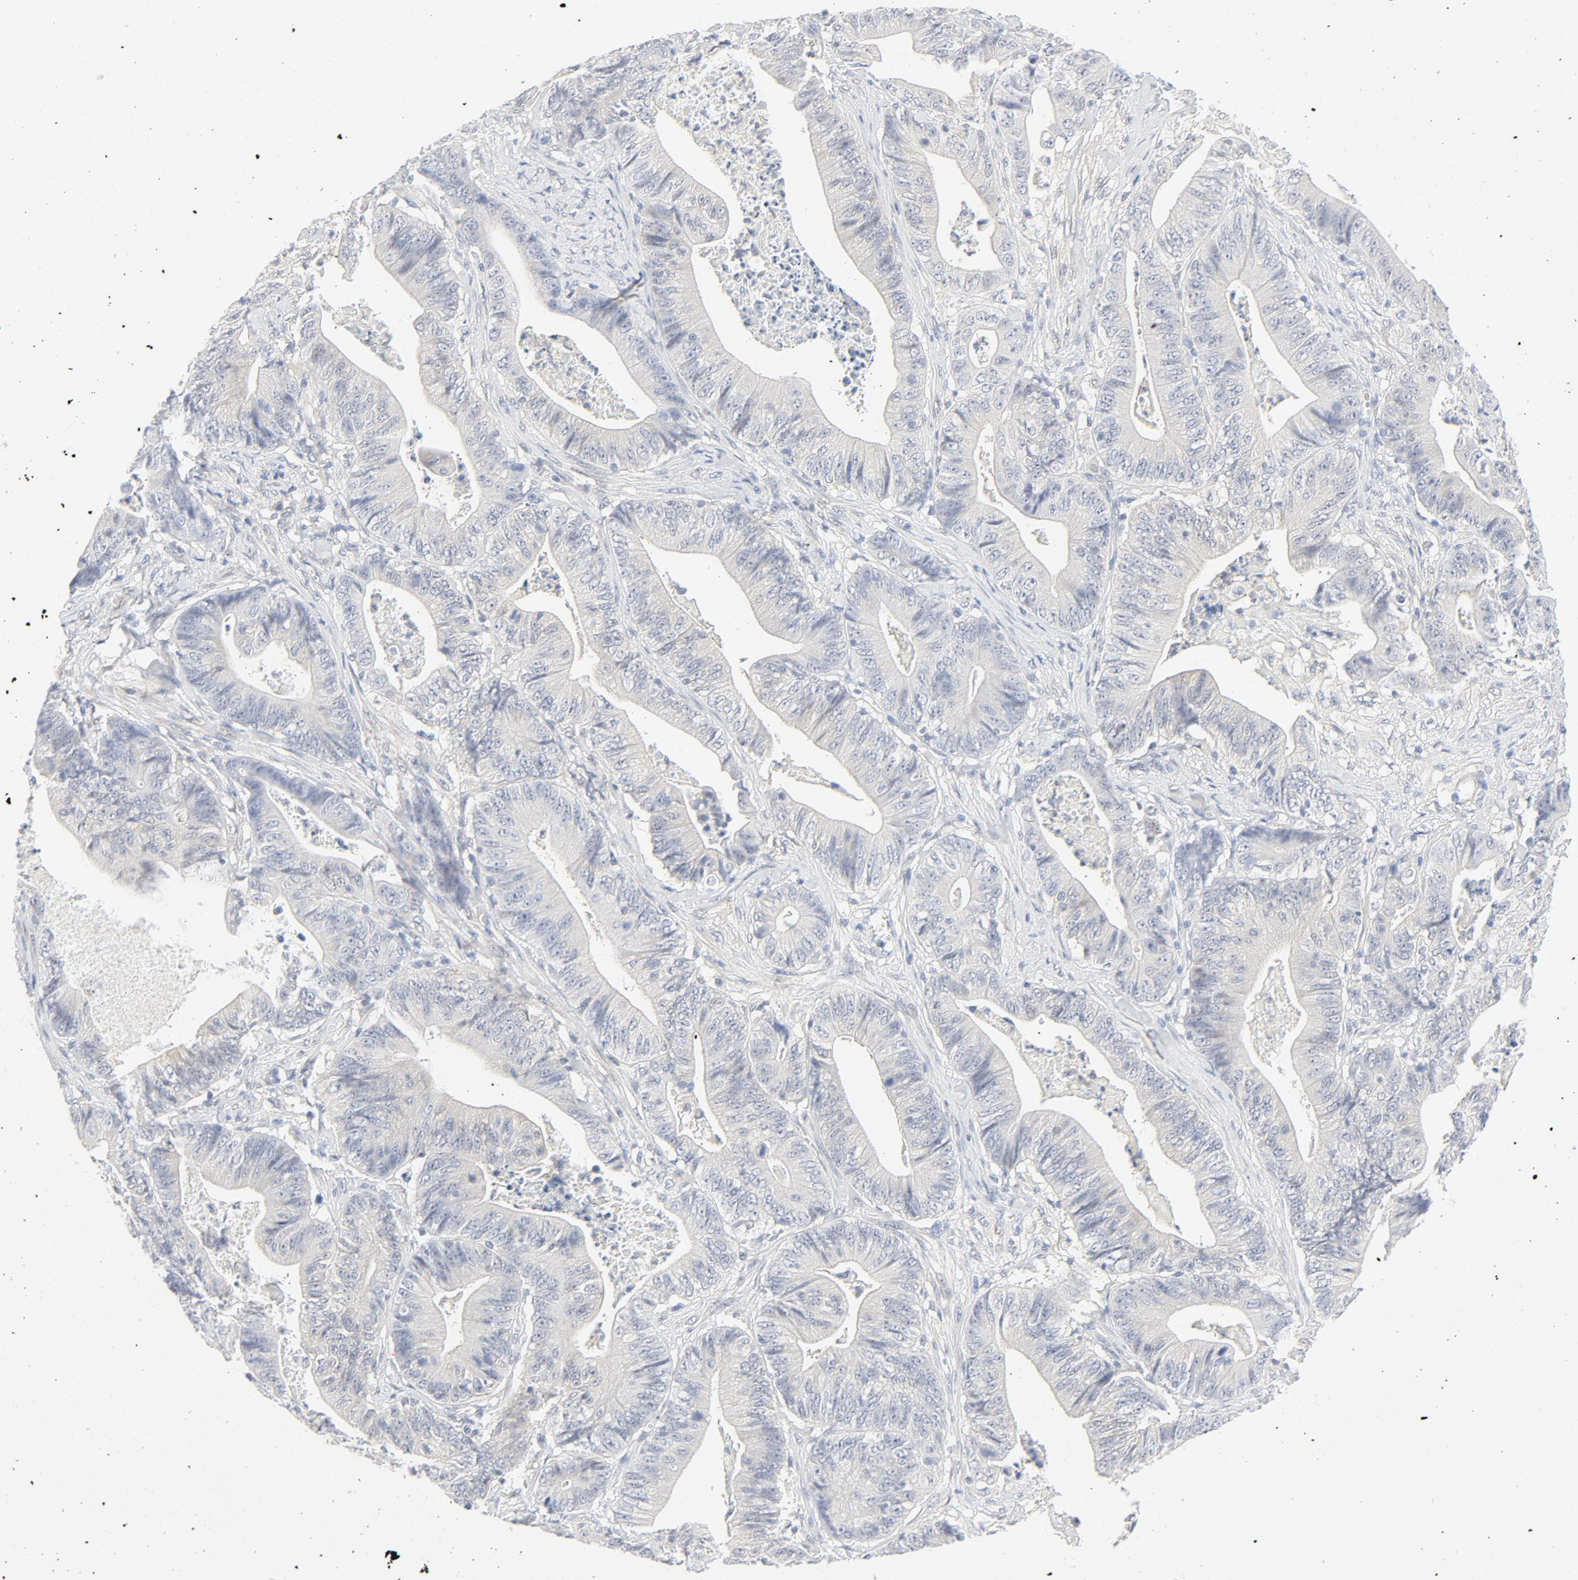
{"staining": {"intensity": "weak", "quantity": "<25%", "location": "cytoplasmic/membranous"}, "tissue": "stomach cancer", "cell_type": "Tumor cells", "image_type": "cancer", "snomed": [{"axis": "morphology", "description": "Adenocarcinoma, NOS"}, {"axis": "topography", "description": "Stomach, lower"}], "caption": "Tumor cells are negative for protein expression in human stomach cancer (adenocarcinoma). The staining was performed using DAB to visualize the protein expression in brown, while the nuclei were stained in blue with hematoxylin (Magnification: 20x).", "gene": "PGM1", "patient": {"sex": "female", "age": 86}}